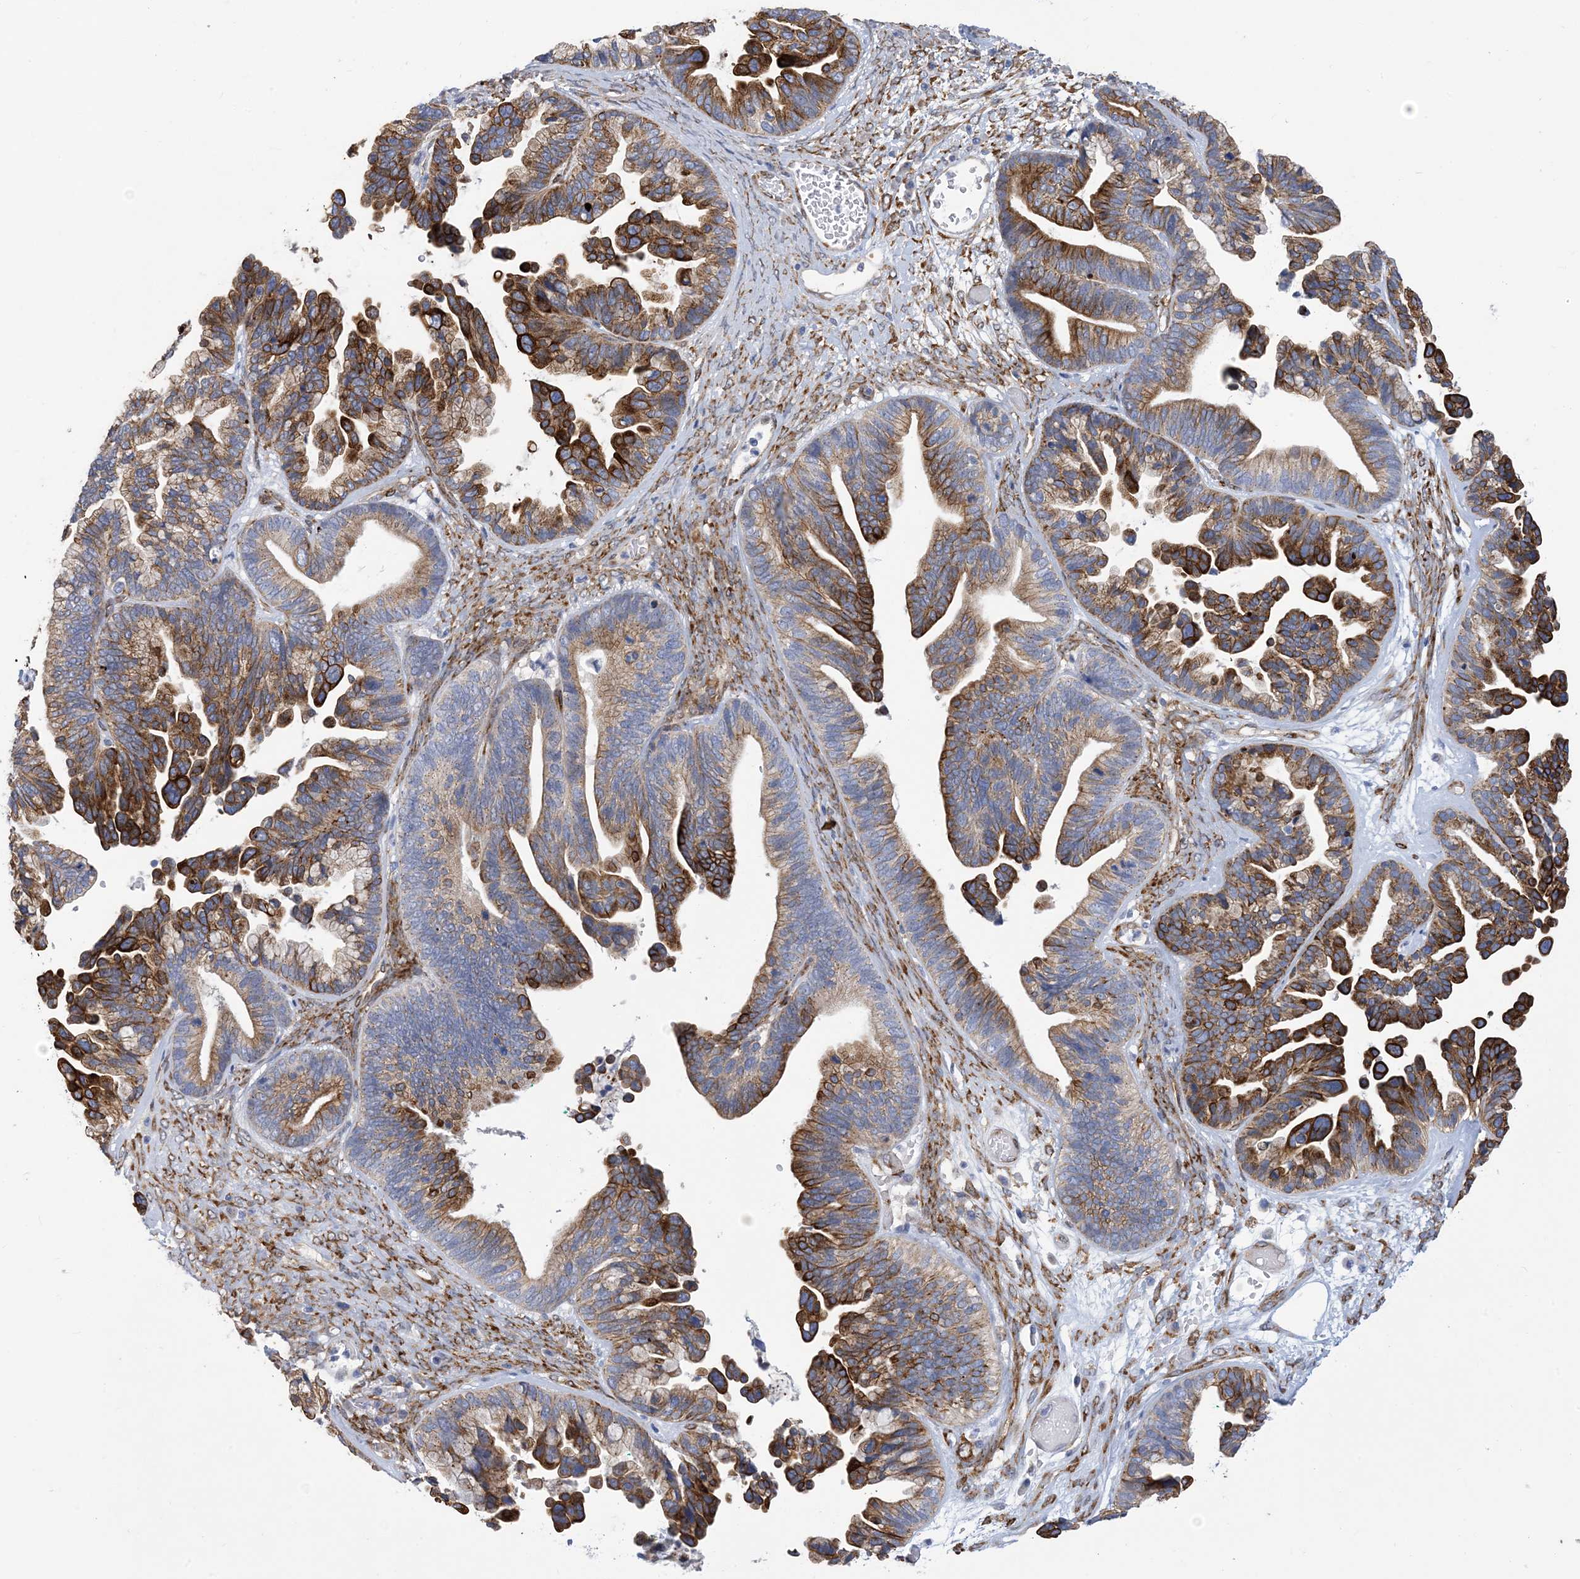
{"staining": {"intensity": "strong", "quantity": ">75%", "location": "cytoplasmic/membranous"}, "tissue": "ovarian cancer", "cell_type": "Tumor cells", "image_type": "cancer", "snomed": [{"axis": "morphology", "description": "Cystadenocarcinoma, serous, NOS"}, {"axis": "topography", "description": "Ovary"}], "caption": "Serous cystadenocarcinoma (ovarian) stained for a protein exhibits strong cytoplasmic/membranous positivity in tumor cells. The protein of interest is stained brown, and the nuclei are stained in blue (DAB (3,3'-diaminobenzidine) IHC with brightfield microscopy, high magnification).", "gene": "RBMS3", "patient": {"sex": "female", "age": 56}}